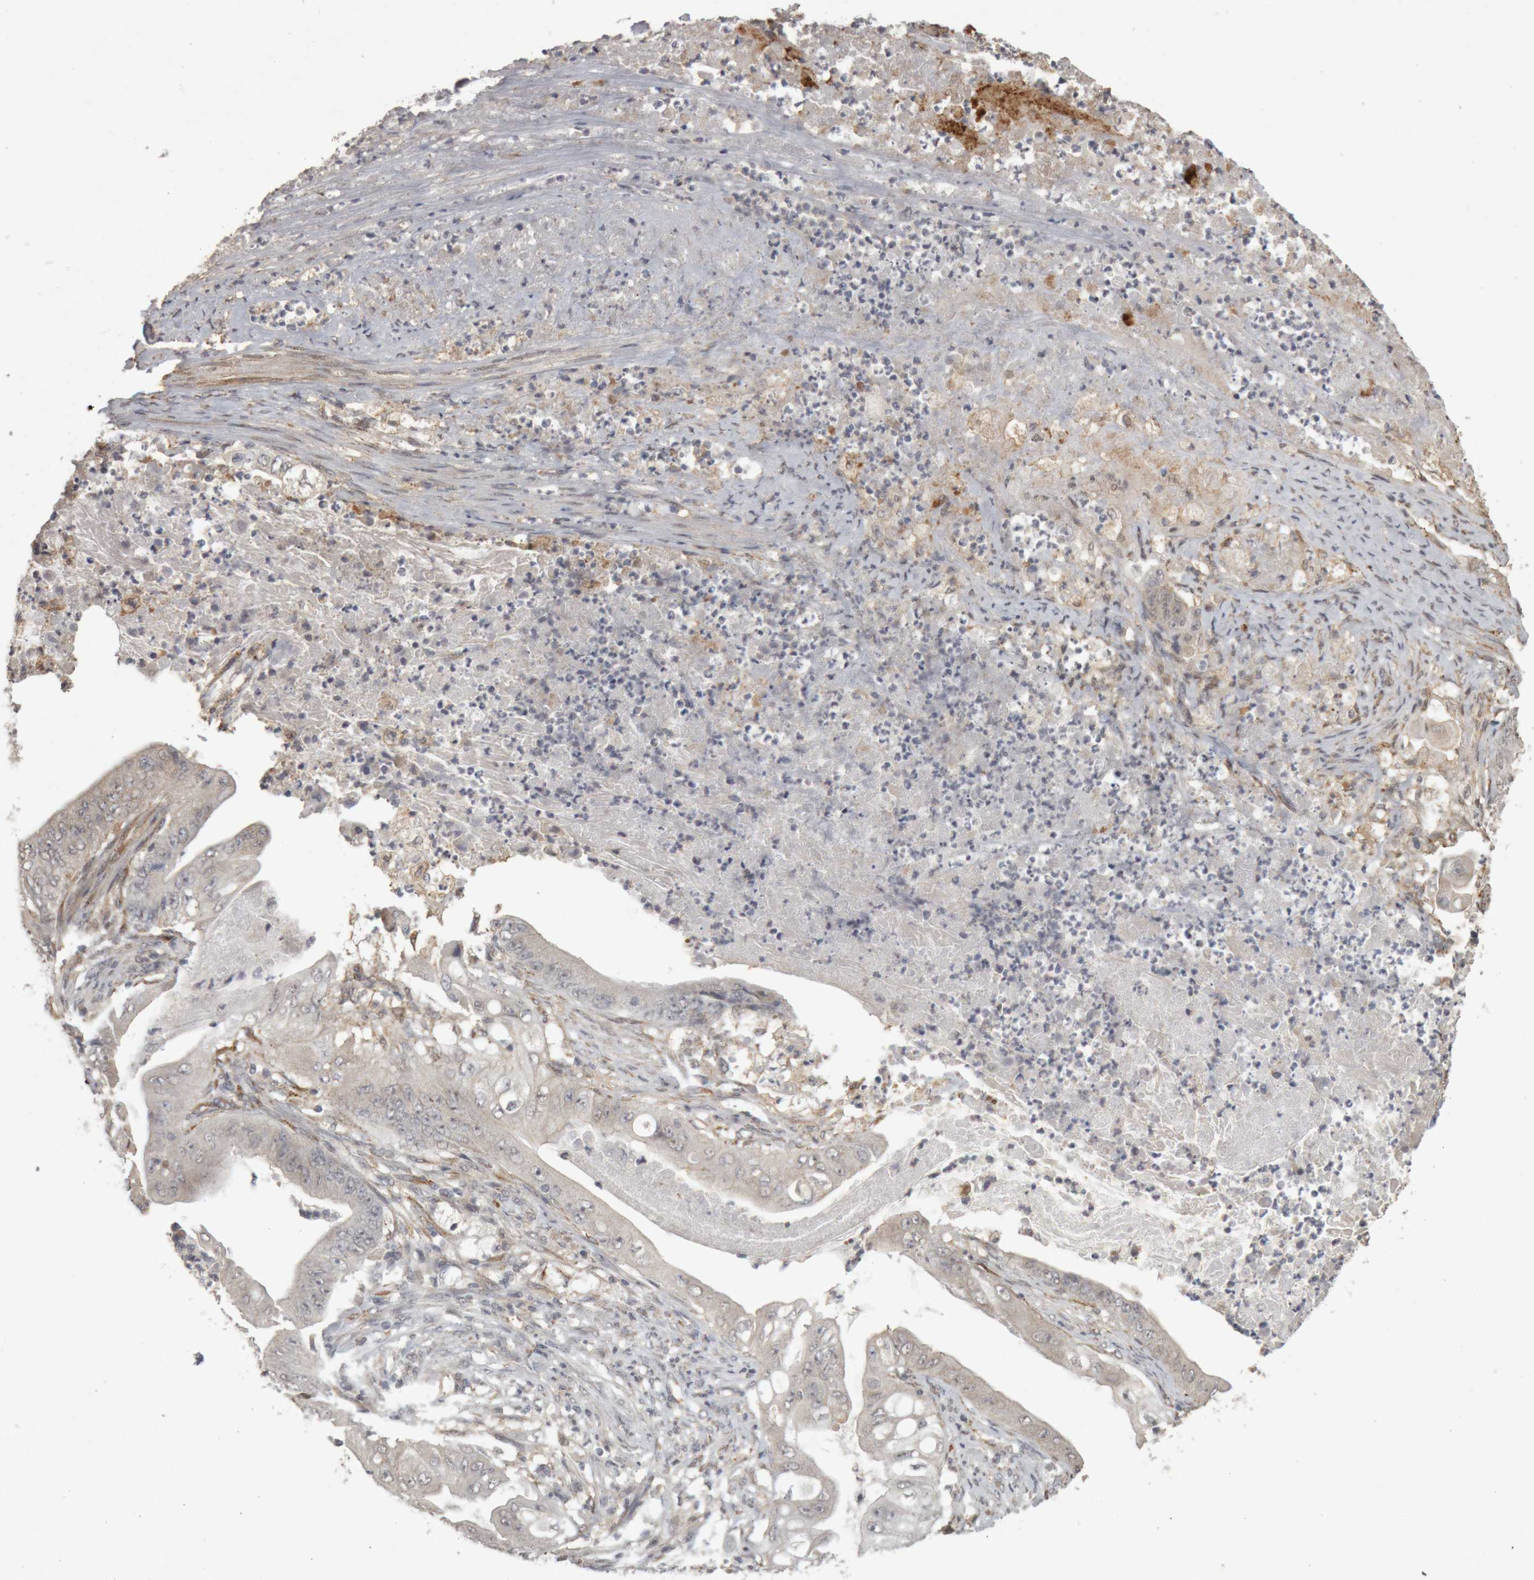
{"staining": {"intensity": "negative", "quantity": "none", "location": "none"}, "tissue": "stomach cancer", "cell_type": "Tumor cells", "image_type": "cancer", "snomed": [{"axis": "morphology", "description": "Adenocarcinoma, NOS"}, {"axis": "topography", "description": "Stomach"}], "caption": "Immunohistochemistry (IHC) photomicrograph of neoplastic tissue: human stomach cancer (adenocarcinoma) stained with DAB shows no significant protein staining in tumor cells.", "gene": "MEP1A", "patient": {"sex": "female", "age": 73}}